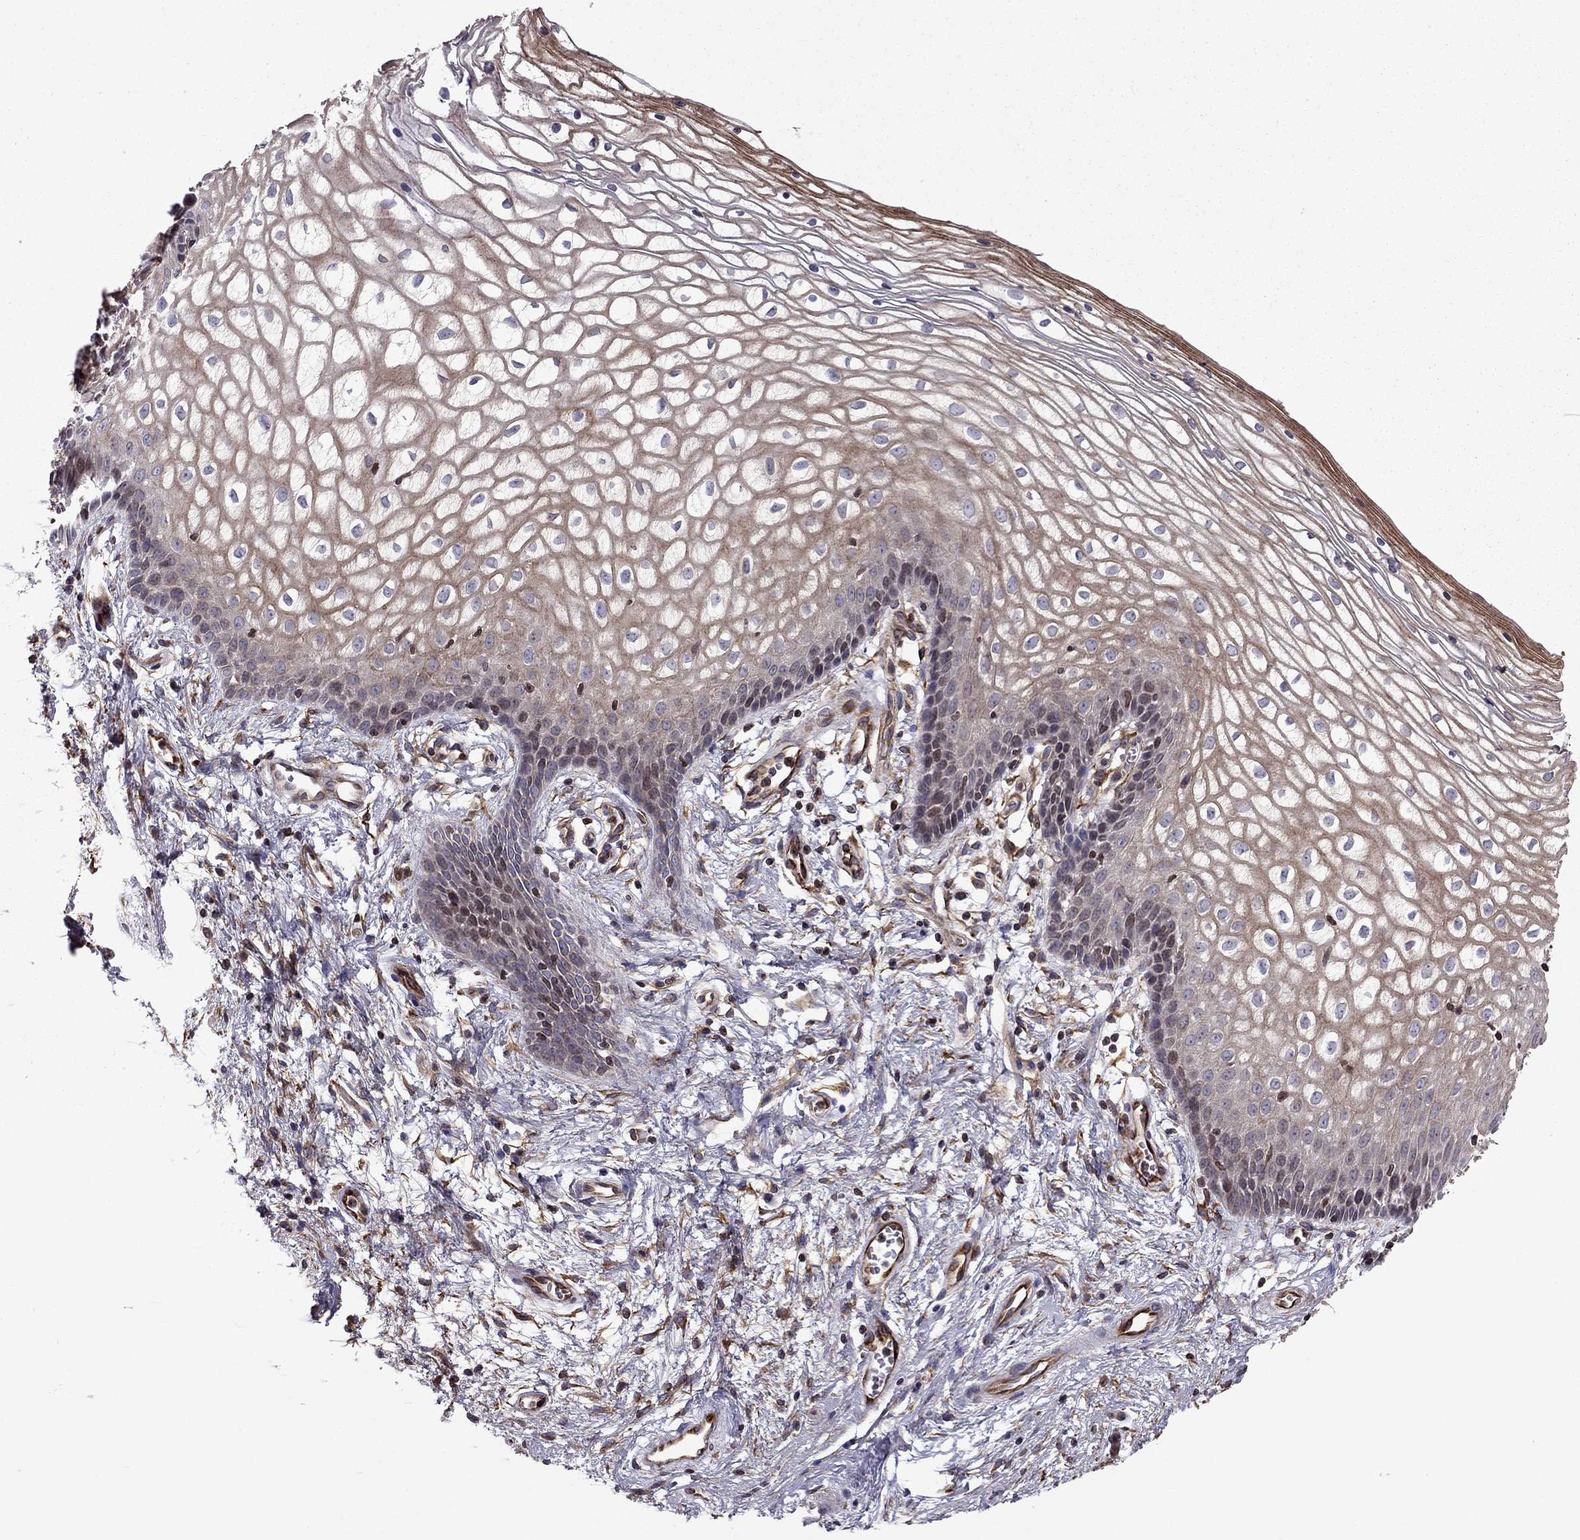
{"staining": {"intensity": "moderate", "quantity": "25%-75%", "location": "cytoplasmic/membranous"}, "tissue": "vagina", "cell_type": "Squamous epithelial cells", "image_type": "normal", "snomed": [{"axis": "morphology", "description": "Normal tissue, NOS"}, {"axis": "topography", "description": "Vagina"}], "caption": "An immunohistochemistry histopathology image of normal tissue is shown. Protein staining in brown highlights moderate cytoplasmic/membranous positivity in vagina within squamous epithelial cells. (DAB (3,3'-diaminobenzidine) = brown stain, brightfield microscopy at high magnification).", "gene": "CDC42BPA", "patient": {"sex": "female", "age": 34}}